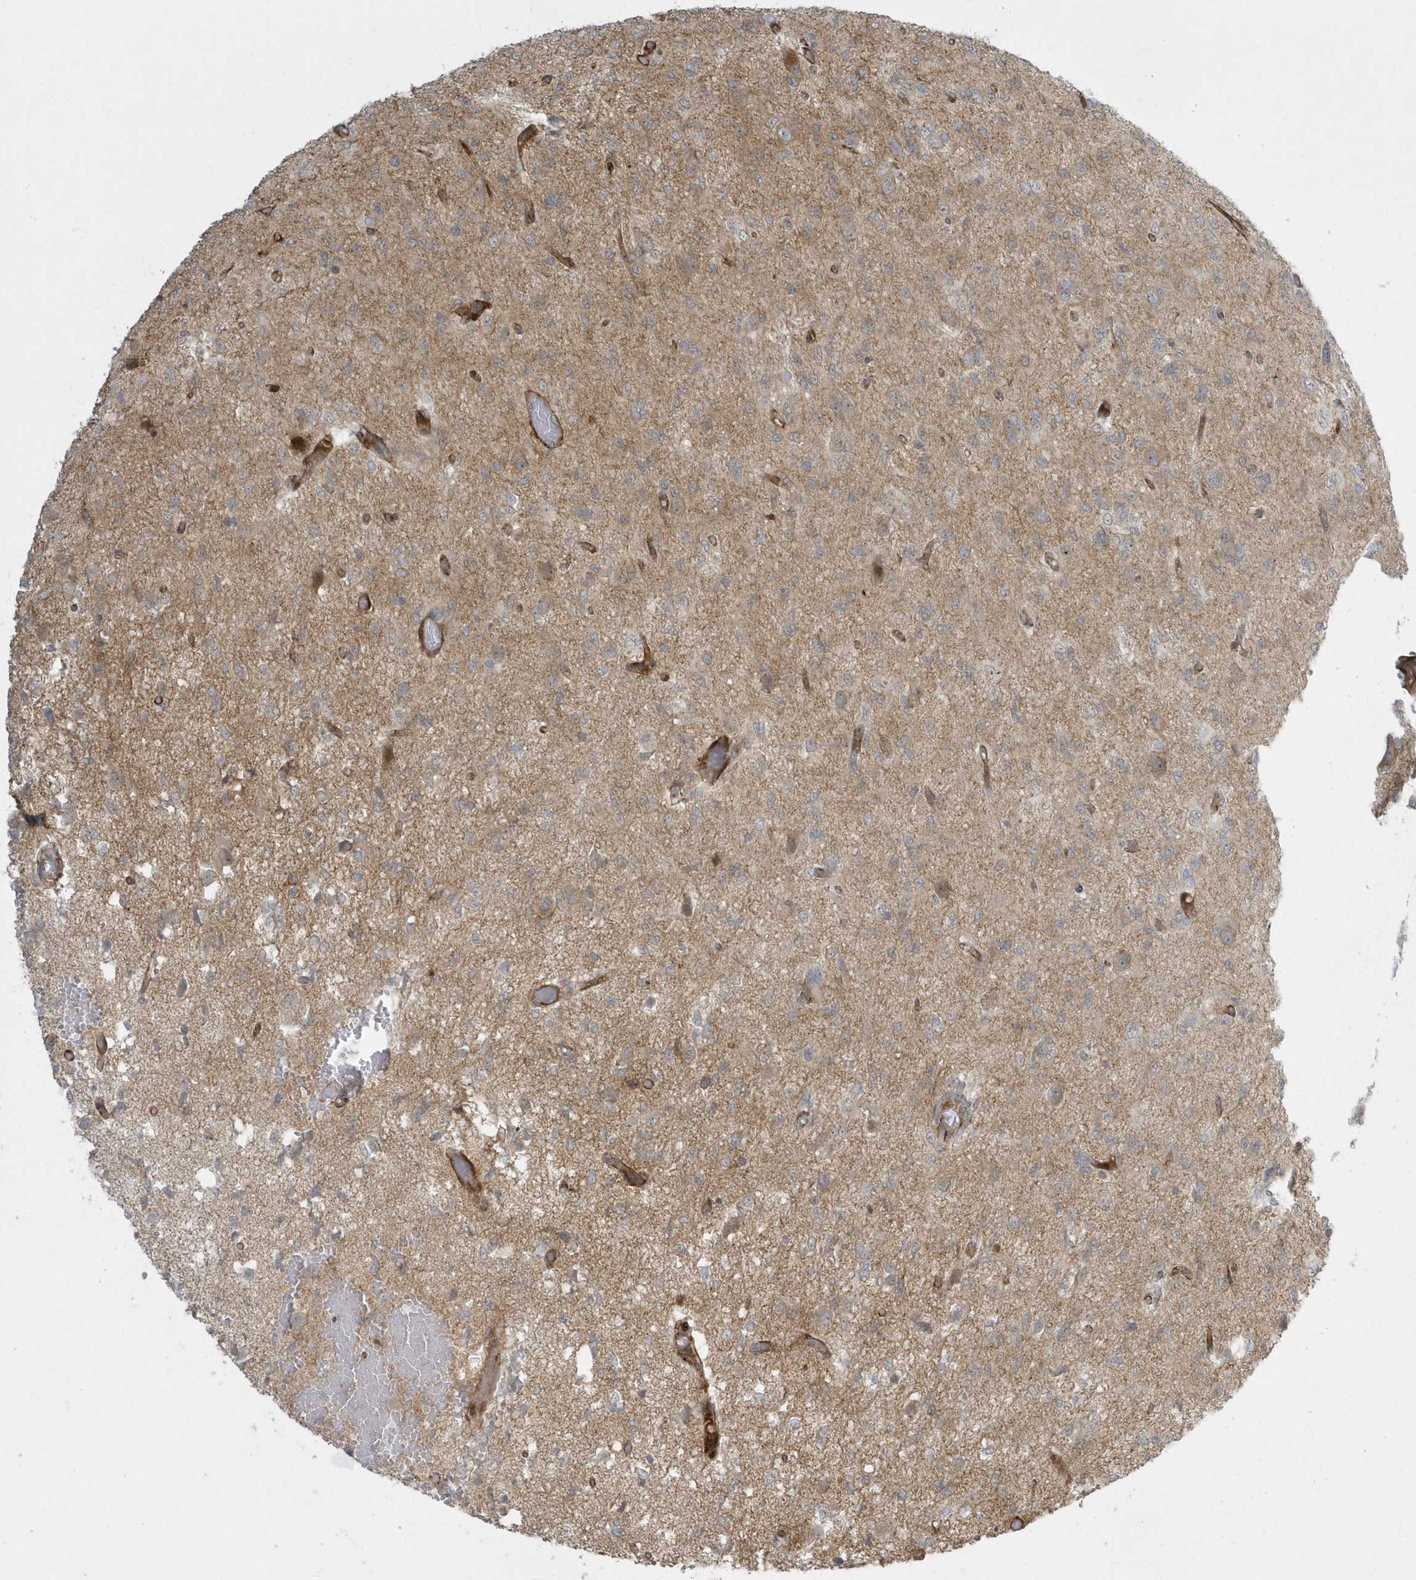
{"staining": {"intensity": "weak", "quantity": ">75%", "location": "cytoplasmic/membranous"}, "tissue": "glioma", "cell_type": "Tumor cells", "image_type": "cancer", "snomed": [{"axis": "morphology", "description": "Glioma, malignant, High grade"}, {"axis": "topography", "description": "Brain"}], "caption": "Weak cytoplasmic/membranous expression for a protein is appreciated in approximately >75% of tumor cells of glioma using immunohistochemistry.", "gene": "MASP2", "patient": {"sex": "female", "age": 59}}